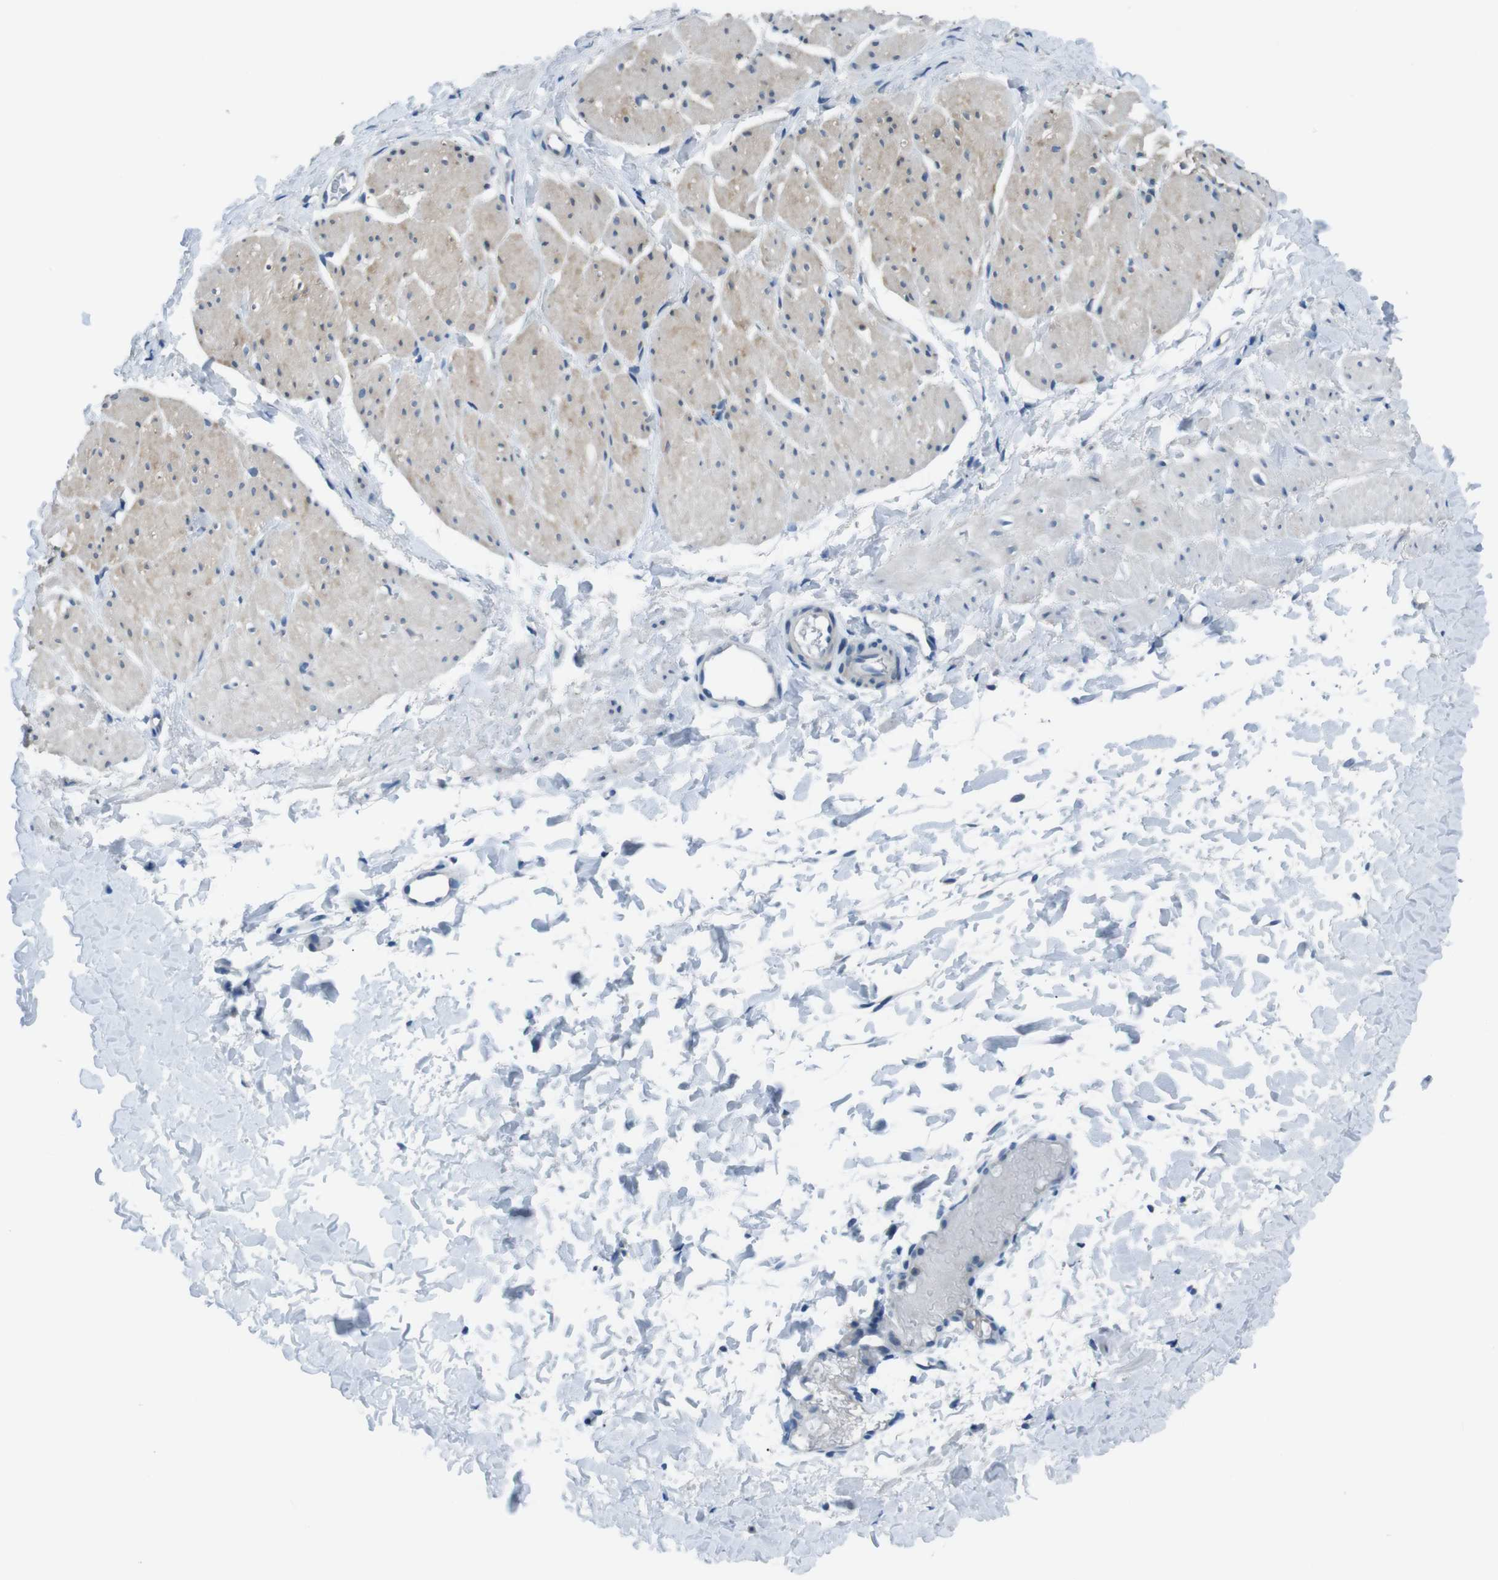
{"staining": {"intensity": "weak", "quantity": "25%-75%", "location": "cytoplasmic/membranous"}, "tissue": "smooth muscle", "cell_type": "Smooth muscle cells", "image_type": "normal", "snomed": [{"axis": "morphology", "description": "Normal tissue, NOS"}, {"axis": "topography", "description": "Smooth muscle"}], "caption": "Protein expression analysis of unremarkable smooth muscle reveals weak cytoplasmic/membranous expression in about 25%-75% of smooth muscle cells. (DAB IHC with brightfield microscopy, high magnification).", "gene": "NANOS2", "patient": {"sex": "male", "age": 16}}